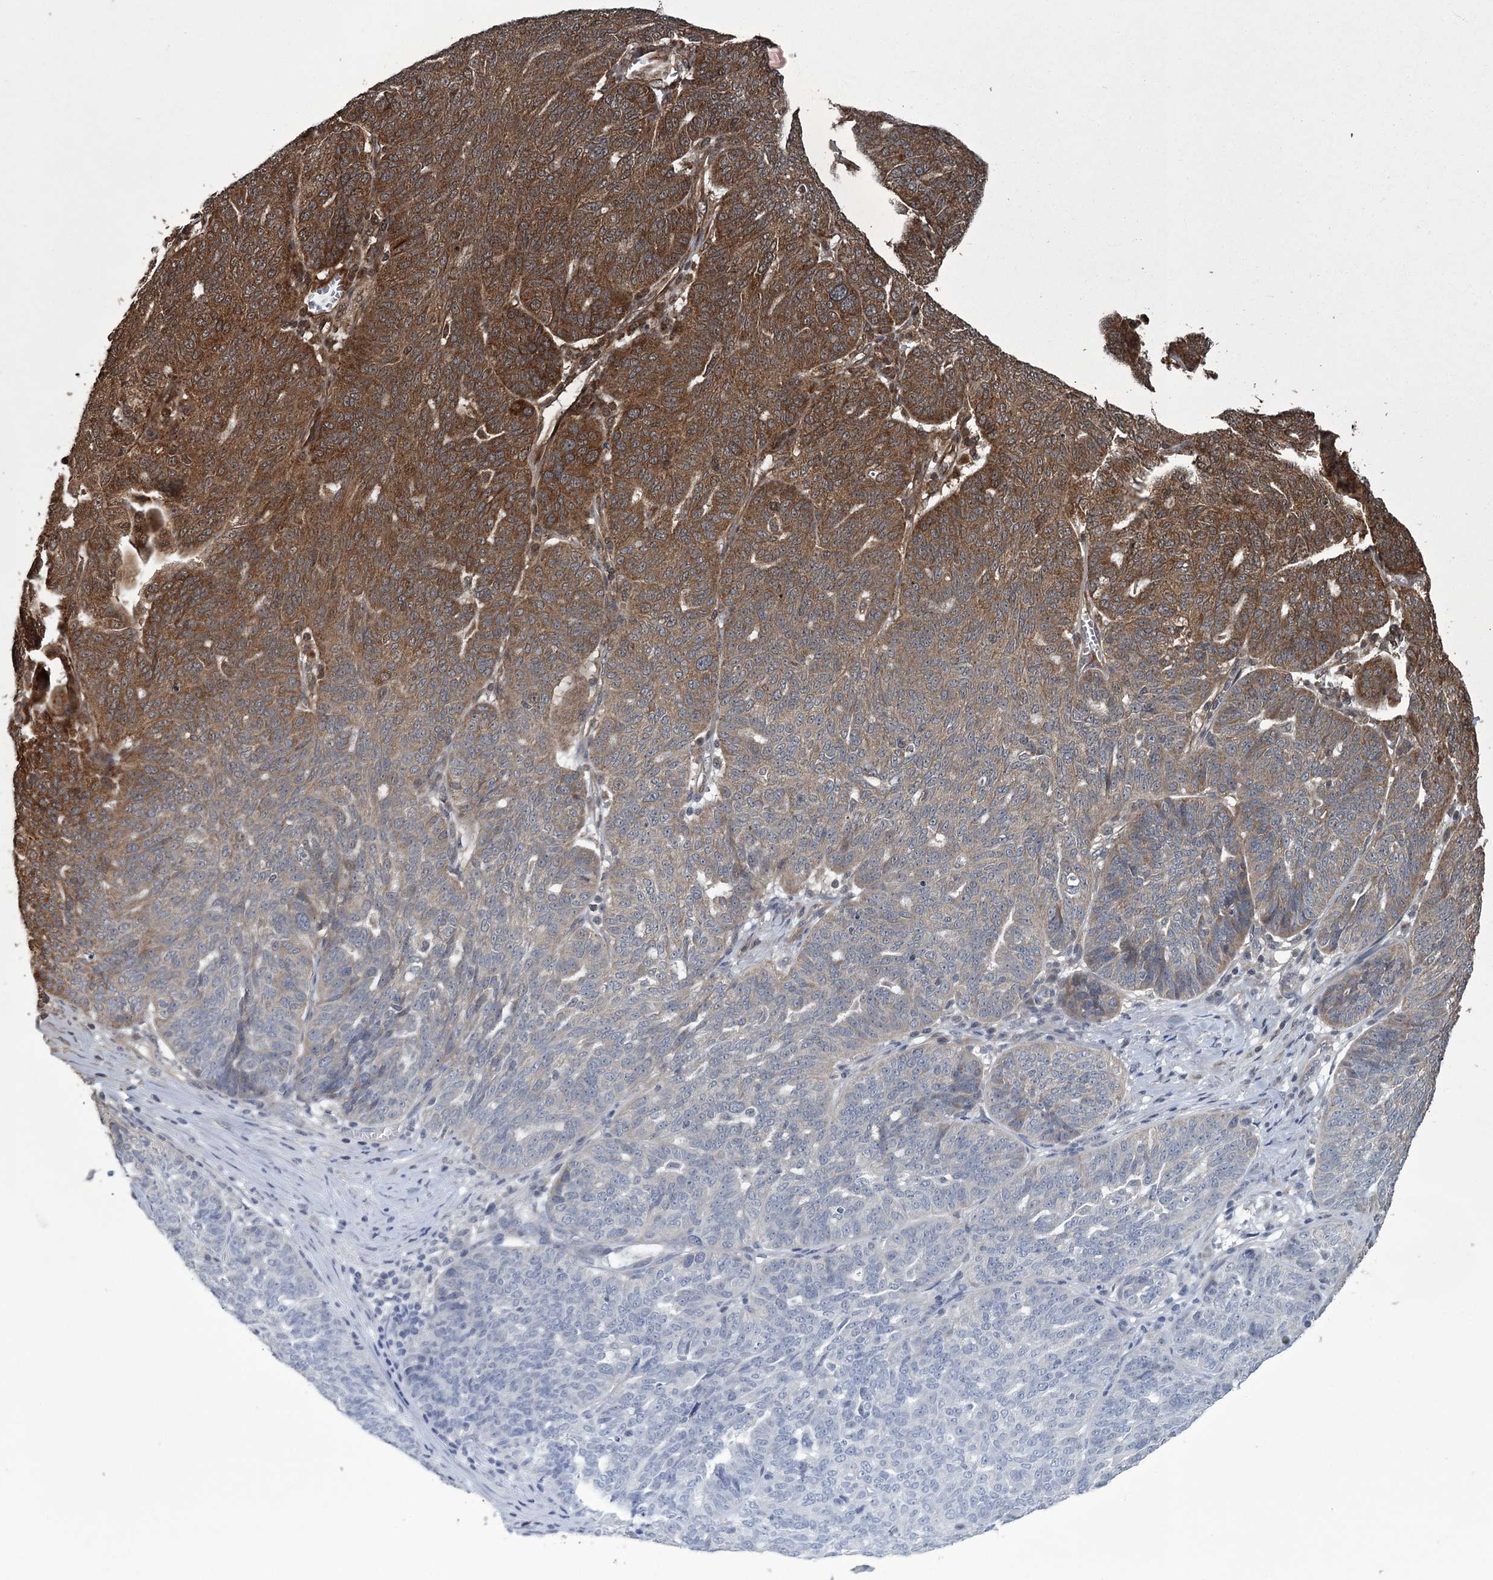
{"staining": {"intensity": "moderate", "quantity": "25%-75%", "location": "cytoplasmic/membranous"}, "tissue": "ovarian cancer", "cell_type": "Tumor cells", "image_type": "cancer", "snomed": [{"axis": "morphology", "description": "Cystadenocarcinoma, serous, NOS"}, {"axis": "topography", "description": "Ovary"}], "caption": "Protein staining demonstrates moderate cytoplasmic/membranous staining in about 25%-75% of tumor cells in ovarian serous cystadenocarcinoma.", "gene": "RPAP3", "patient": {"sex": "female", "age": 59}}